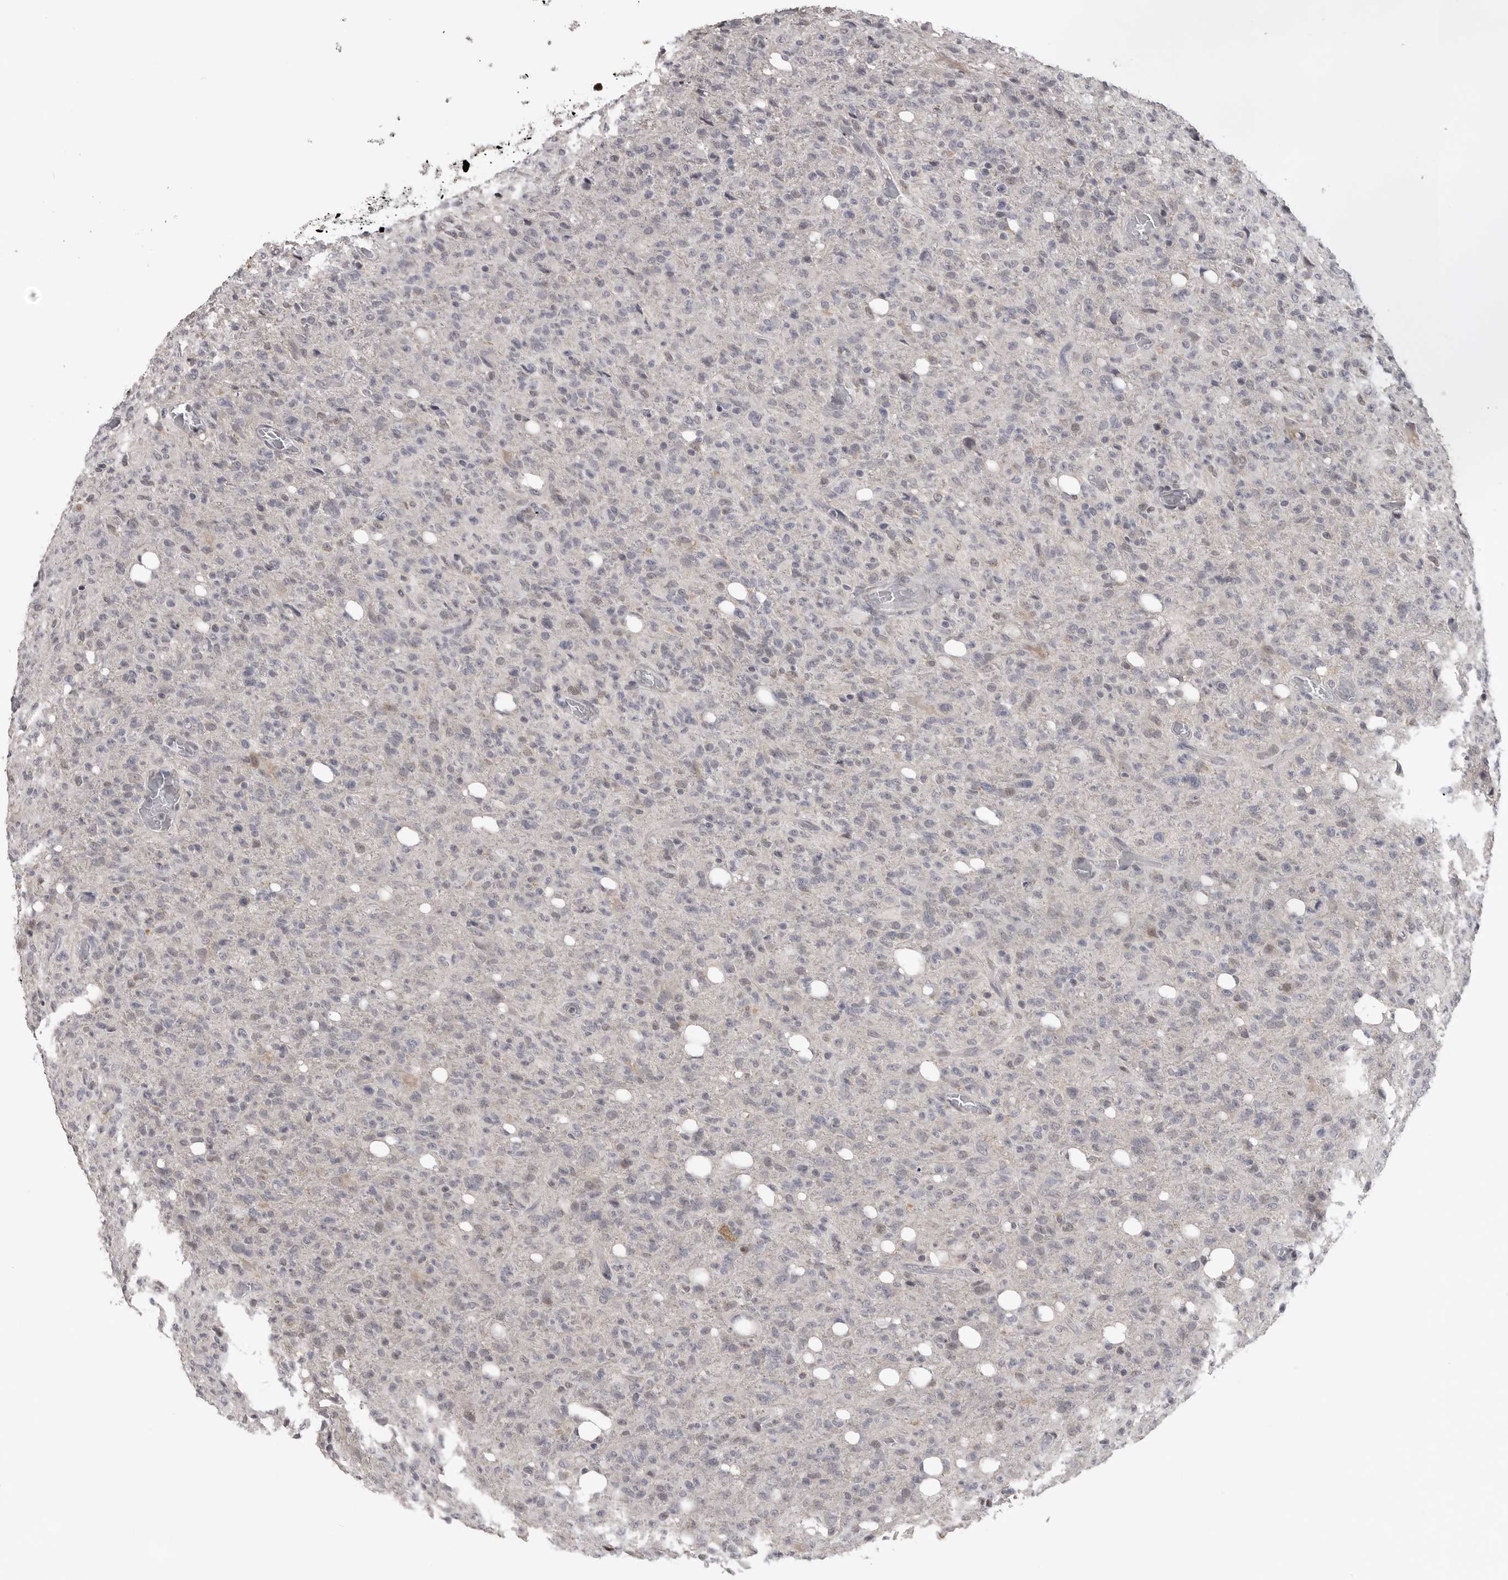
{"staining": {"intensity": "negative", "quantity": "none", "location": "none"}, "tissue": "glioma", "cell_type": "Tumor cells", "image_type": "cancer", "snomed": [{"axis": "morphology", "description": "Glioma, malignant, High grade"}, {"axis": "topography", "description": "Brain"}], "caption": "High magnification brightfield microscopy of glioma stained with DAB (brown) and counterstained with hematoxylin (blue): tumor cells show no significant expression. (DAB IHC with hematoxylin counter stain).", "gene": "SMARCC1", "patient": {"sex": "female", "age": 57}}